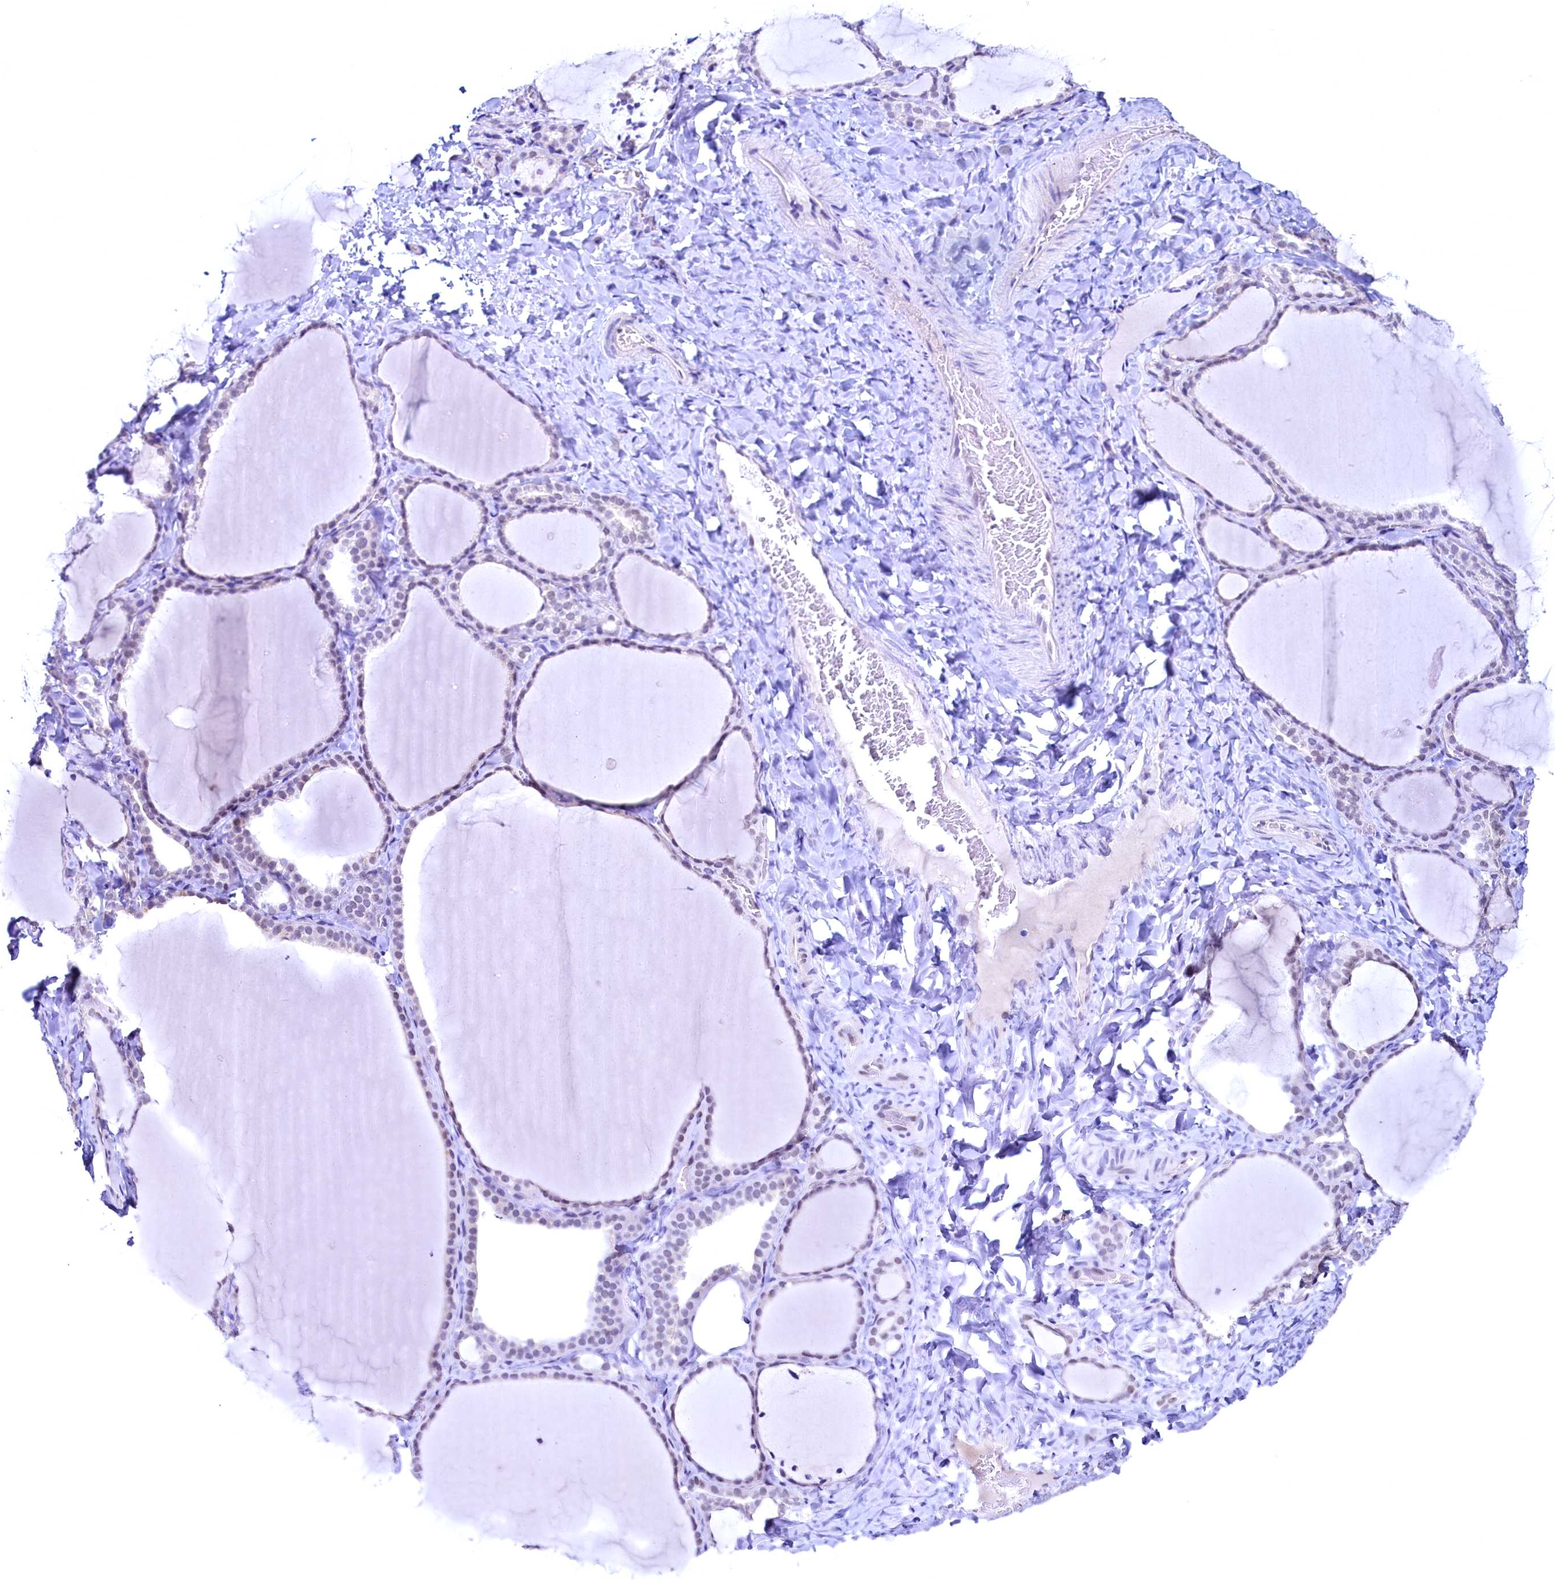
{"staining": {"intensity": "weak", "quantity": "<25%", "location": "nuclear"}, "tissue": "thyroid gland", "cell_type": "Glandular cells", "image_type": "normal", "snomed": [{"axis": "morphology", "description": "Normal tissue, NOS"}, {"axis": "topography", "description": "Thyroid gland"}], "caption": "Glandular cells show no significant protein expression in normal thyroid gland. (Immunohistochemistry (ihc), brightfield microscopy, high magnification).", "gene": "FLYWCH2", "patient": {"sex": "female", "age": 22}}